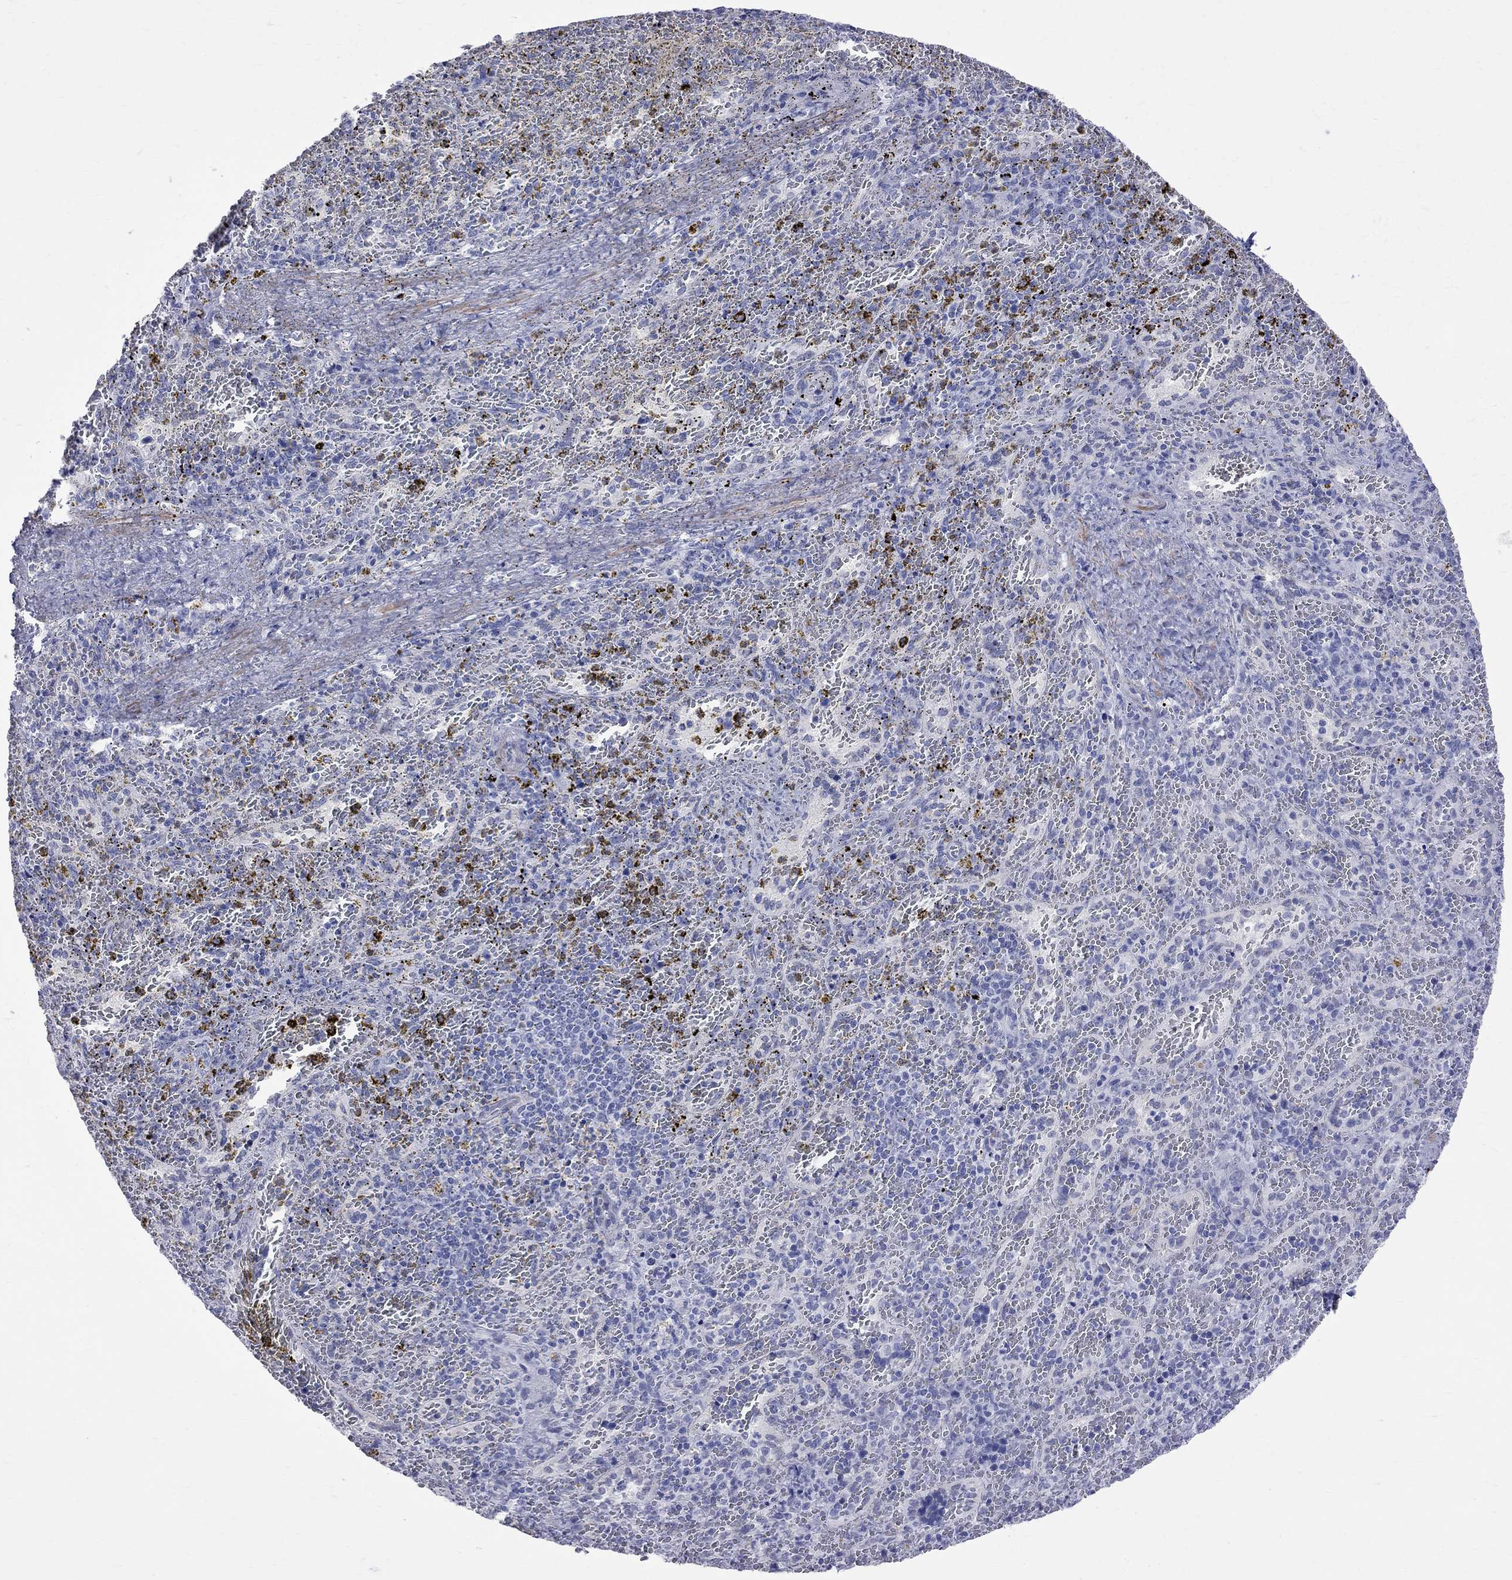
{"staining": {"intensity": "negative", "quantity": "none", "location": "none"}, "tissue": "spleen", "cell_type": "Cells in red pulp", "image_type": "normal", "snomed": [{"axis": "morphology", "description": "Normal tissue, NOS"}, {"axis": "topography", "description": "Spleen"}], "caption": "This image is of normal spleen stained with IHC to label a protein in brown with the nuclei are counter-stained blue. There is no expression in cells in red pulp. (Immunohistochemistry (ihc), brightfield microscopy, high magnification).", "gene": "BPIFB1", "patient": {"sex": "female", "age": 50}}